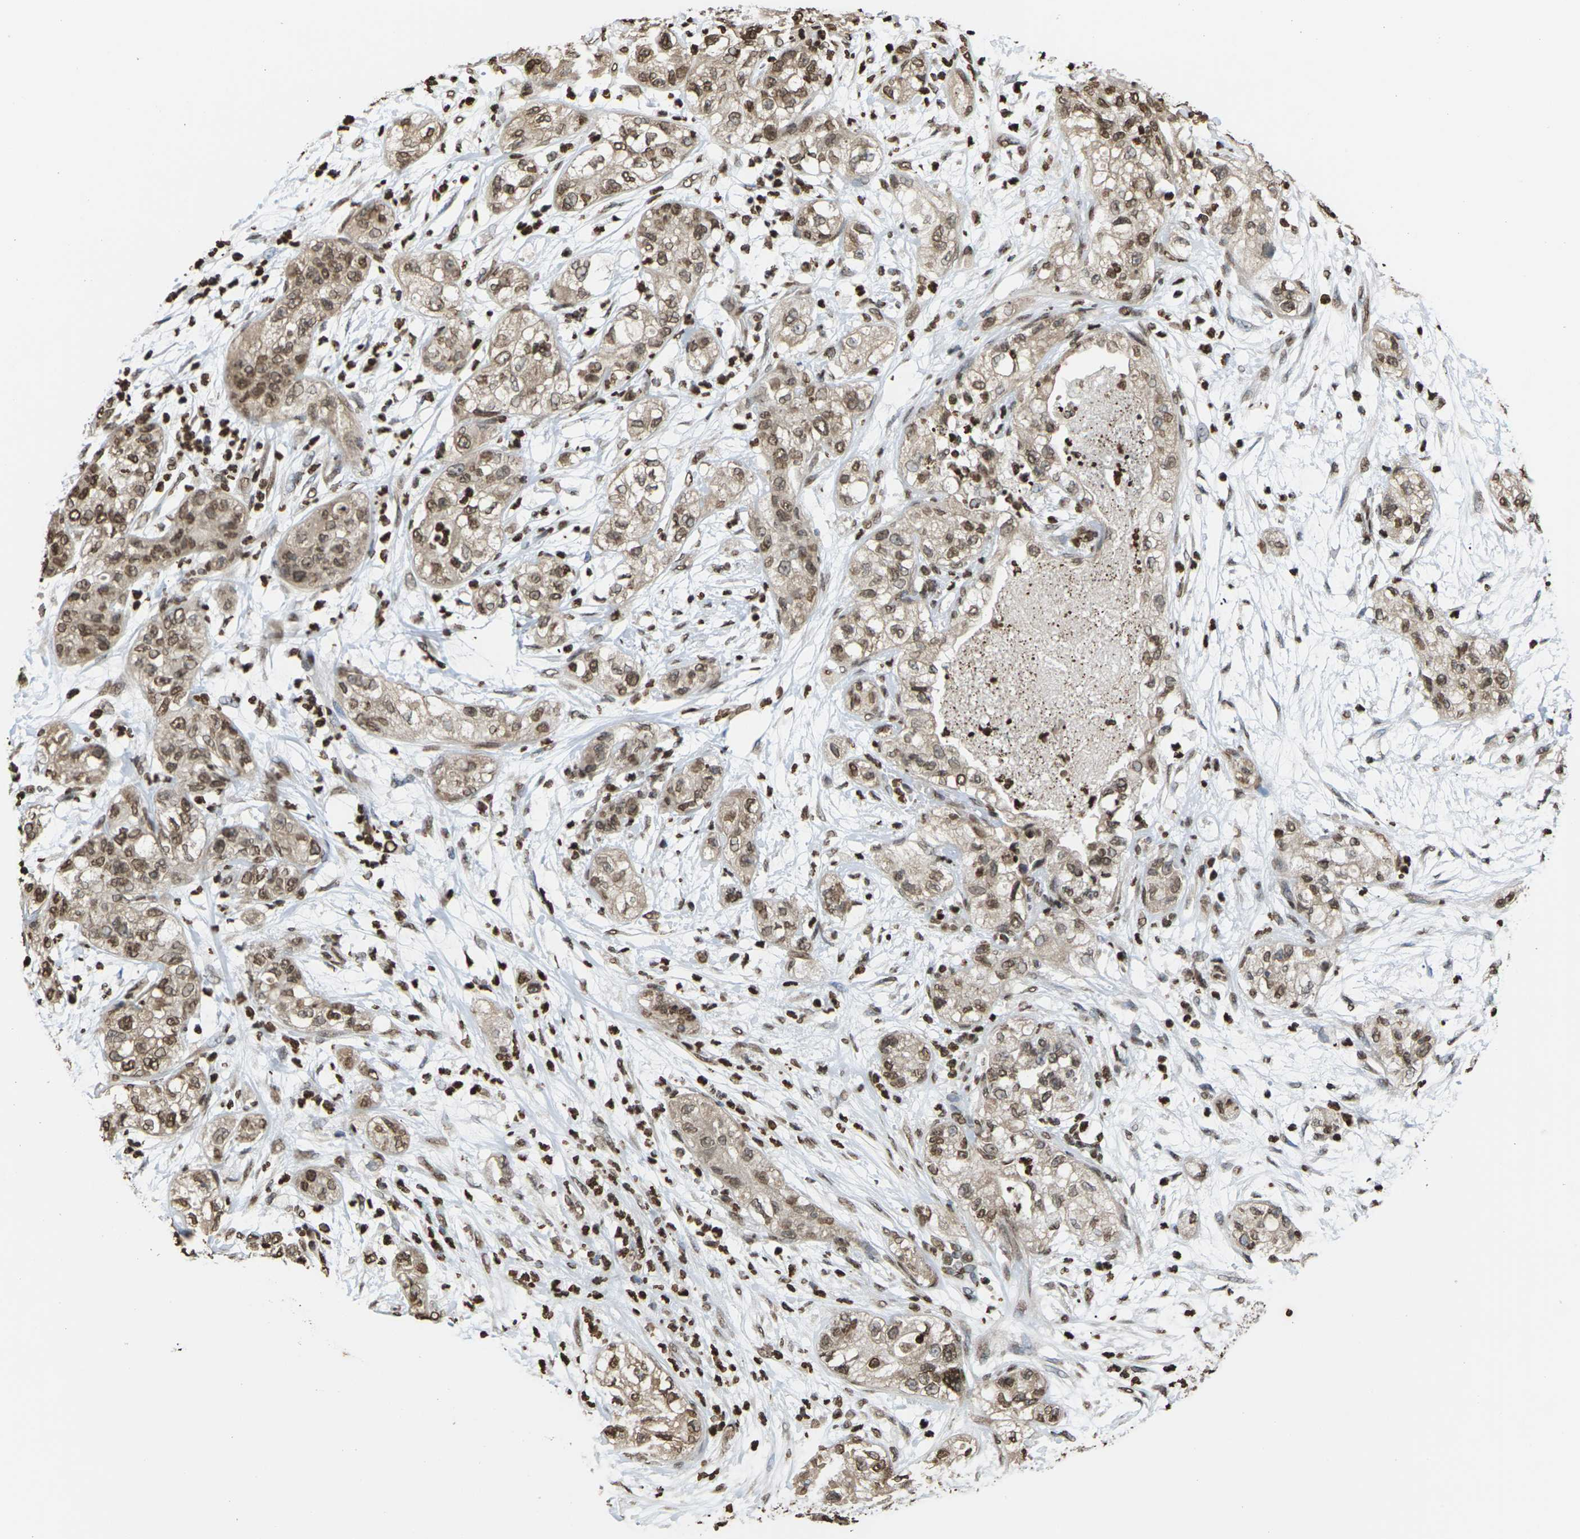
{"staining": {"intensity": "moderate", "quantity": ">75%", "location": "cytoplasmic/membranous,nuclear"}, "tissue": "pancreatic cancer", "cell_type": "Tumor cells", "image_type": "cancer", "snomed": [{"axis": "morphology", "description": "Adenocarcinoma, NOS"}, {"axis": "topography", "description": "Pancreas"}], "caption": "A high-resolution image shows immunohistochemistry (IHC) staining of pancreatic cancer, which demonstrates moderate cytoplasmic/membranous and nuclear expression in approximately >75% of tumor cells. The protein is stained brown, and the nuclei are stained in blue (DAB IHC with brightfield microscopy, high magnification).", "gene": "EMSY", "patient": {"sex": "female", "age": 78}}